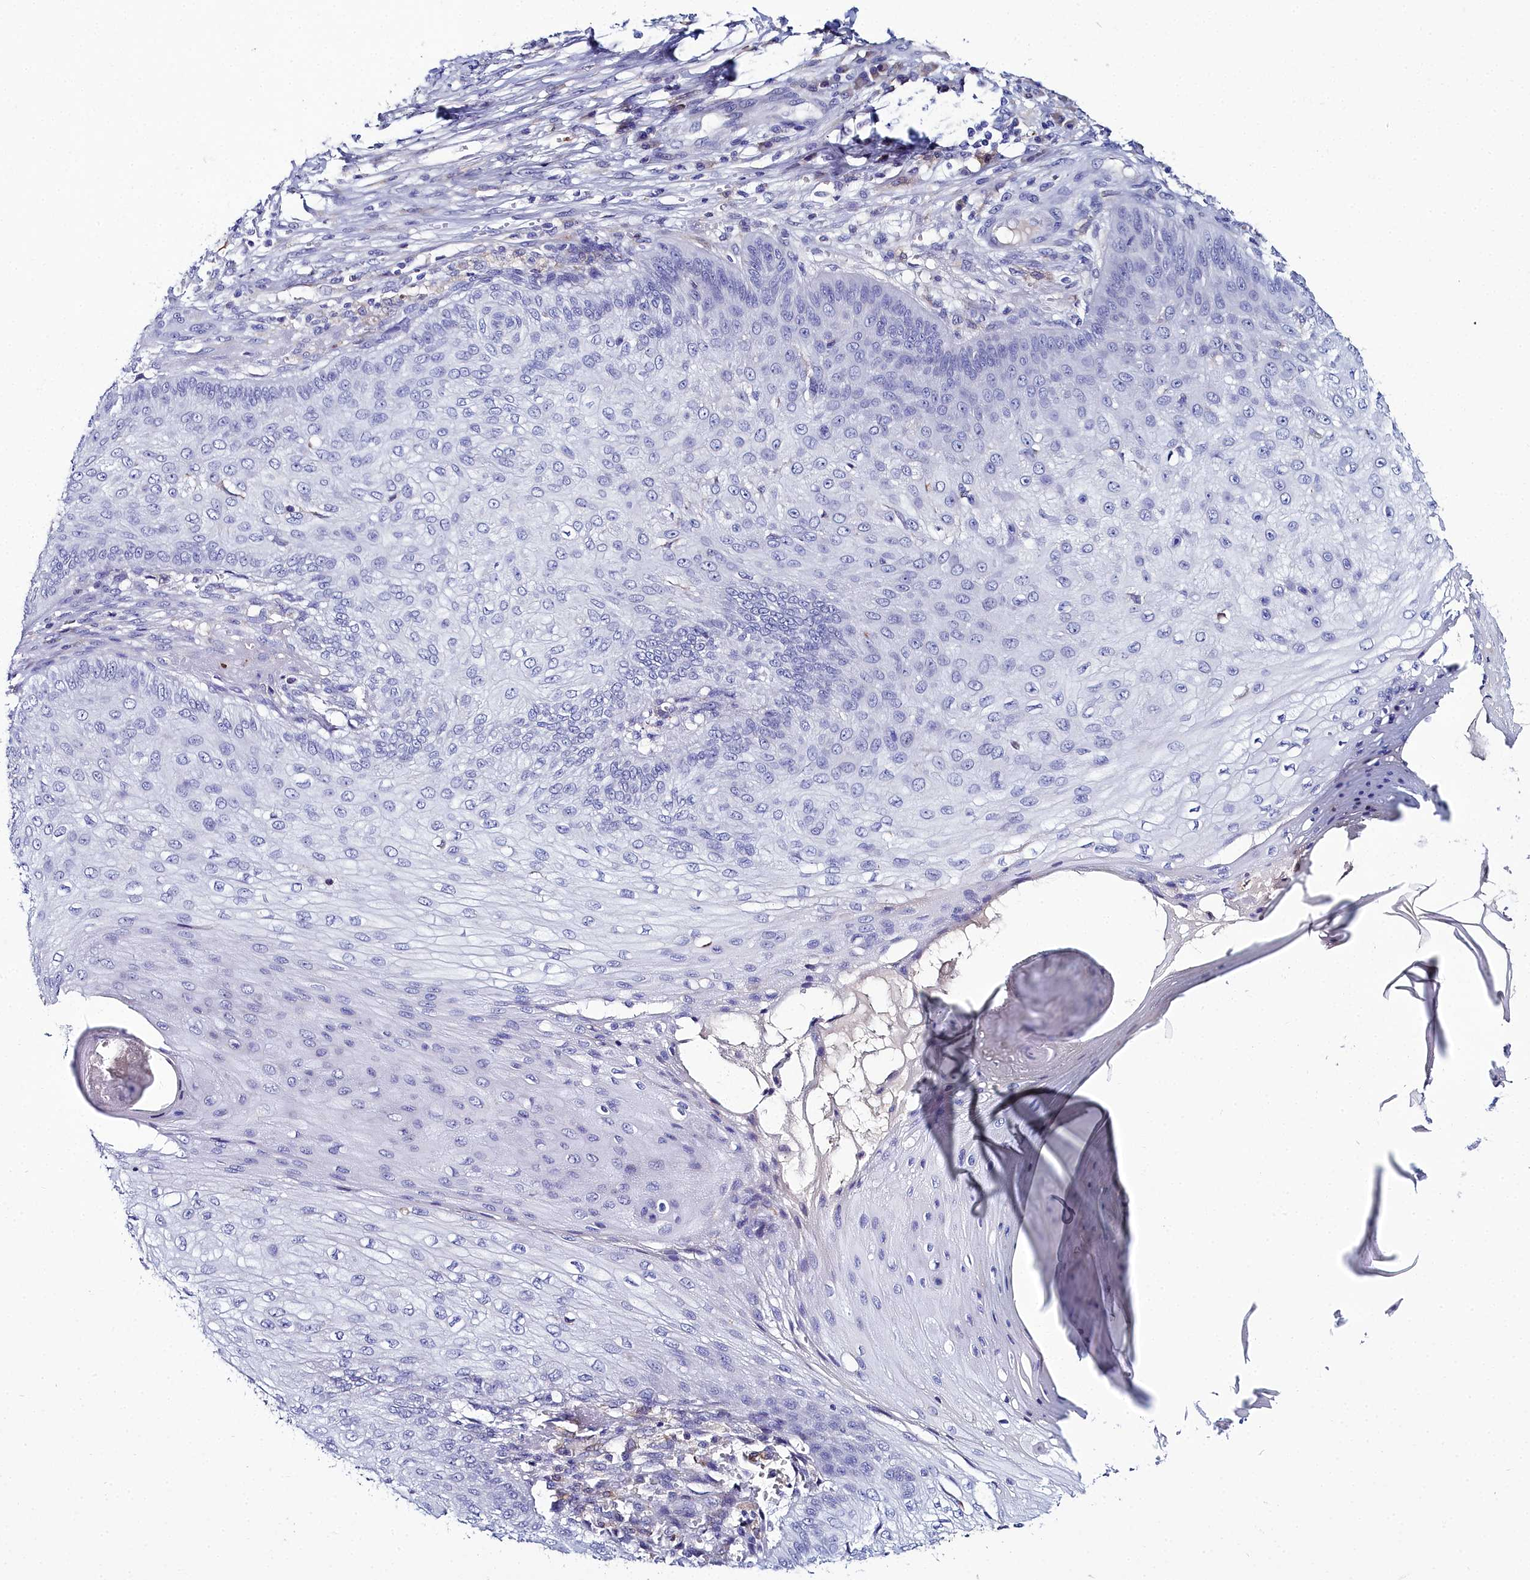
{"staining": {"intensity": "negative", "quantity": "none", "location": "none"}, "tissue": "skin cancer", "cell_type": "Tumor cells", "image_type": "cancer", "snomed": [{"axis": "morphology", "description": "Squamous cell carcinoma, NOS"}, {"axis": "topography", "description": "Skin"}], "caption": "DAB immunohistochemical staining of skin squamous cell carcinoma displays no significant positivity in tumor cells.", "gene": "ELAPOR2", "patient": {"sex": "male", "age": 70}}